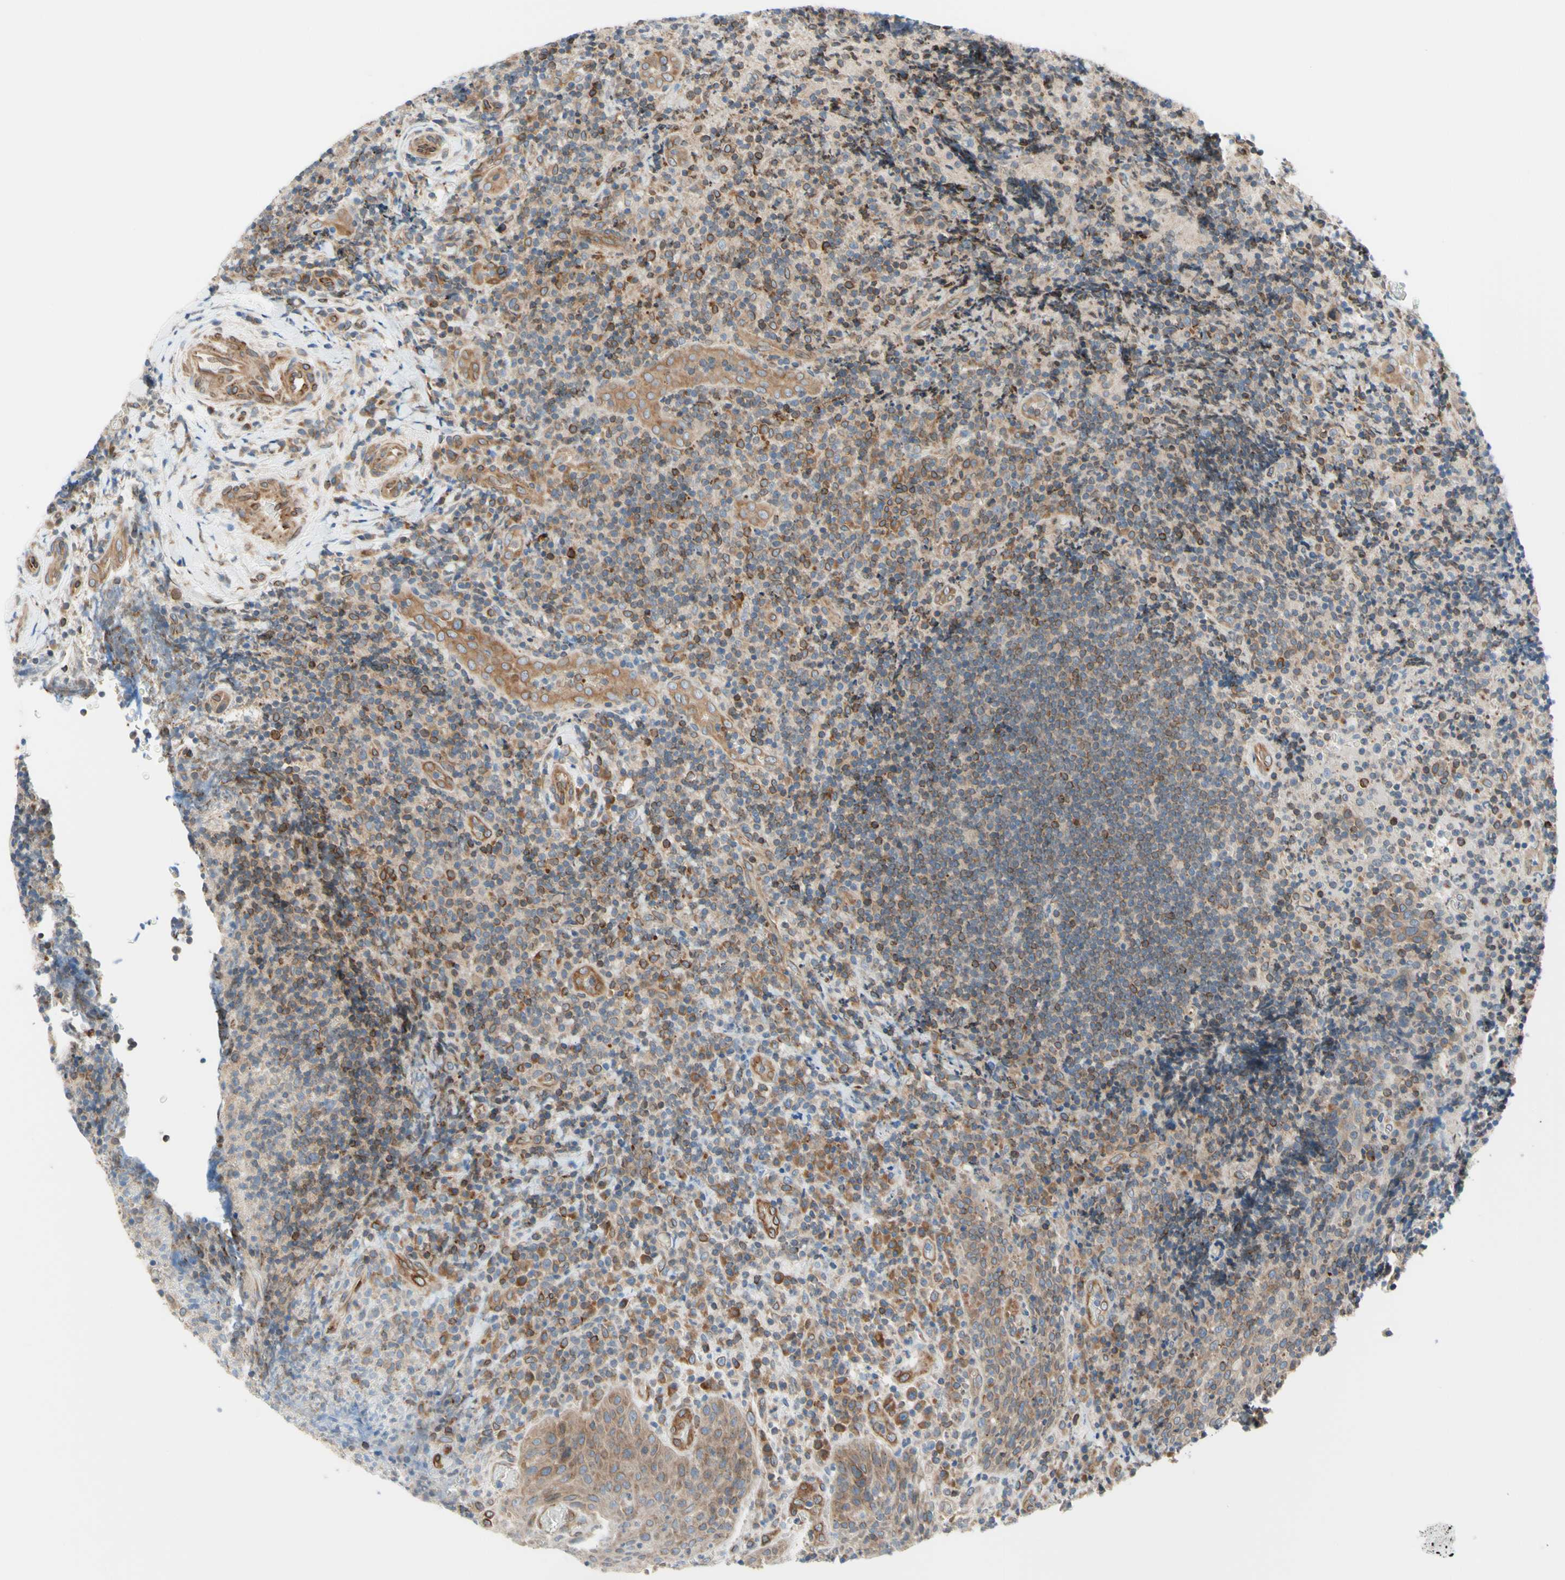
{"staining": {"intensity": "weak", "quantity": ">75%", "location": "cytoplasmic/membranous"}, "tissue": "lymphoma", "cell_type": "Tumor cells", "image_type": "cancer", "snomed": [{"axis": "morphology", "description": "Malignant lymphoma, non-Hodgkin's type, High grade"}, {"axis": "topography", "description": "Tonsil"}], "caption": "High-grade malignant lymphoma, non-Hodgkin's type stained with immunohistochemistry demonstrates weak cytoplasmic/membranous positivity in about >75% of tumor cells.", "gene": "TRAF2", "patient": {"sex": "female", "age": 36}}